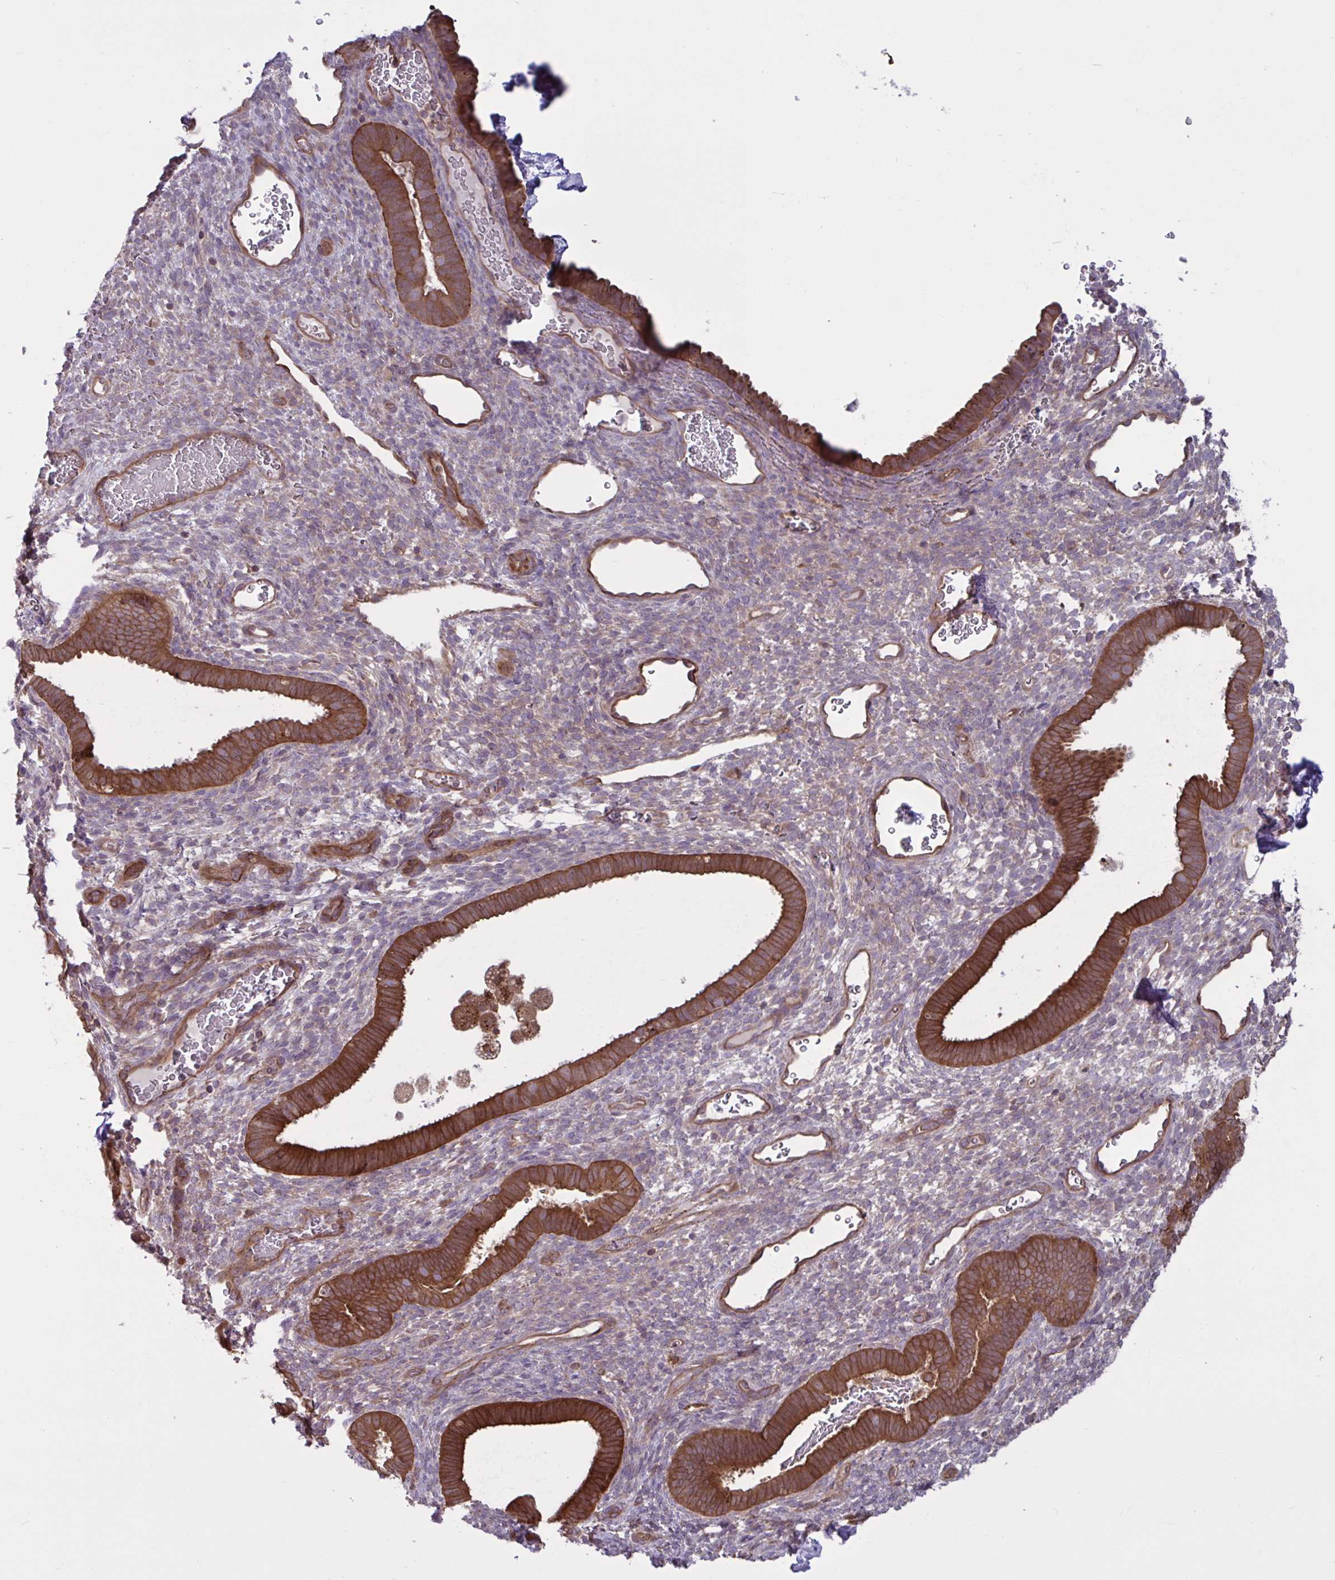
{"staining": {"intensity": "weak", "quantity": "25%-75%", "location": "cytoplasmic/membranous"}, "tissue": "endometrium", "cell_type": "Cells in endometrial stroma", "image_type": "normal", "snomed": [{"axis": "morphology", "description": "Normal tissue, NOS"}, {"axis": "topography", "description": "Endometrium"}], "caption": "Immunohistochemistry (DAB (3,3'-diaminobenzidine)) staining of benign endometrium exhibits weak cytoplasmic/membranous protein staining in approximately 25%-75% of cells in endometrial stroma. (DAB (3,3'-diaminobenzidine) IHC with brightfield microscopy, high magnification).", "gene": "GLTP", "patient": {"sex": "female", "age": 34}}